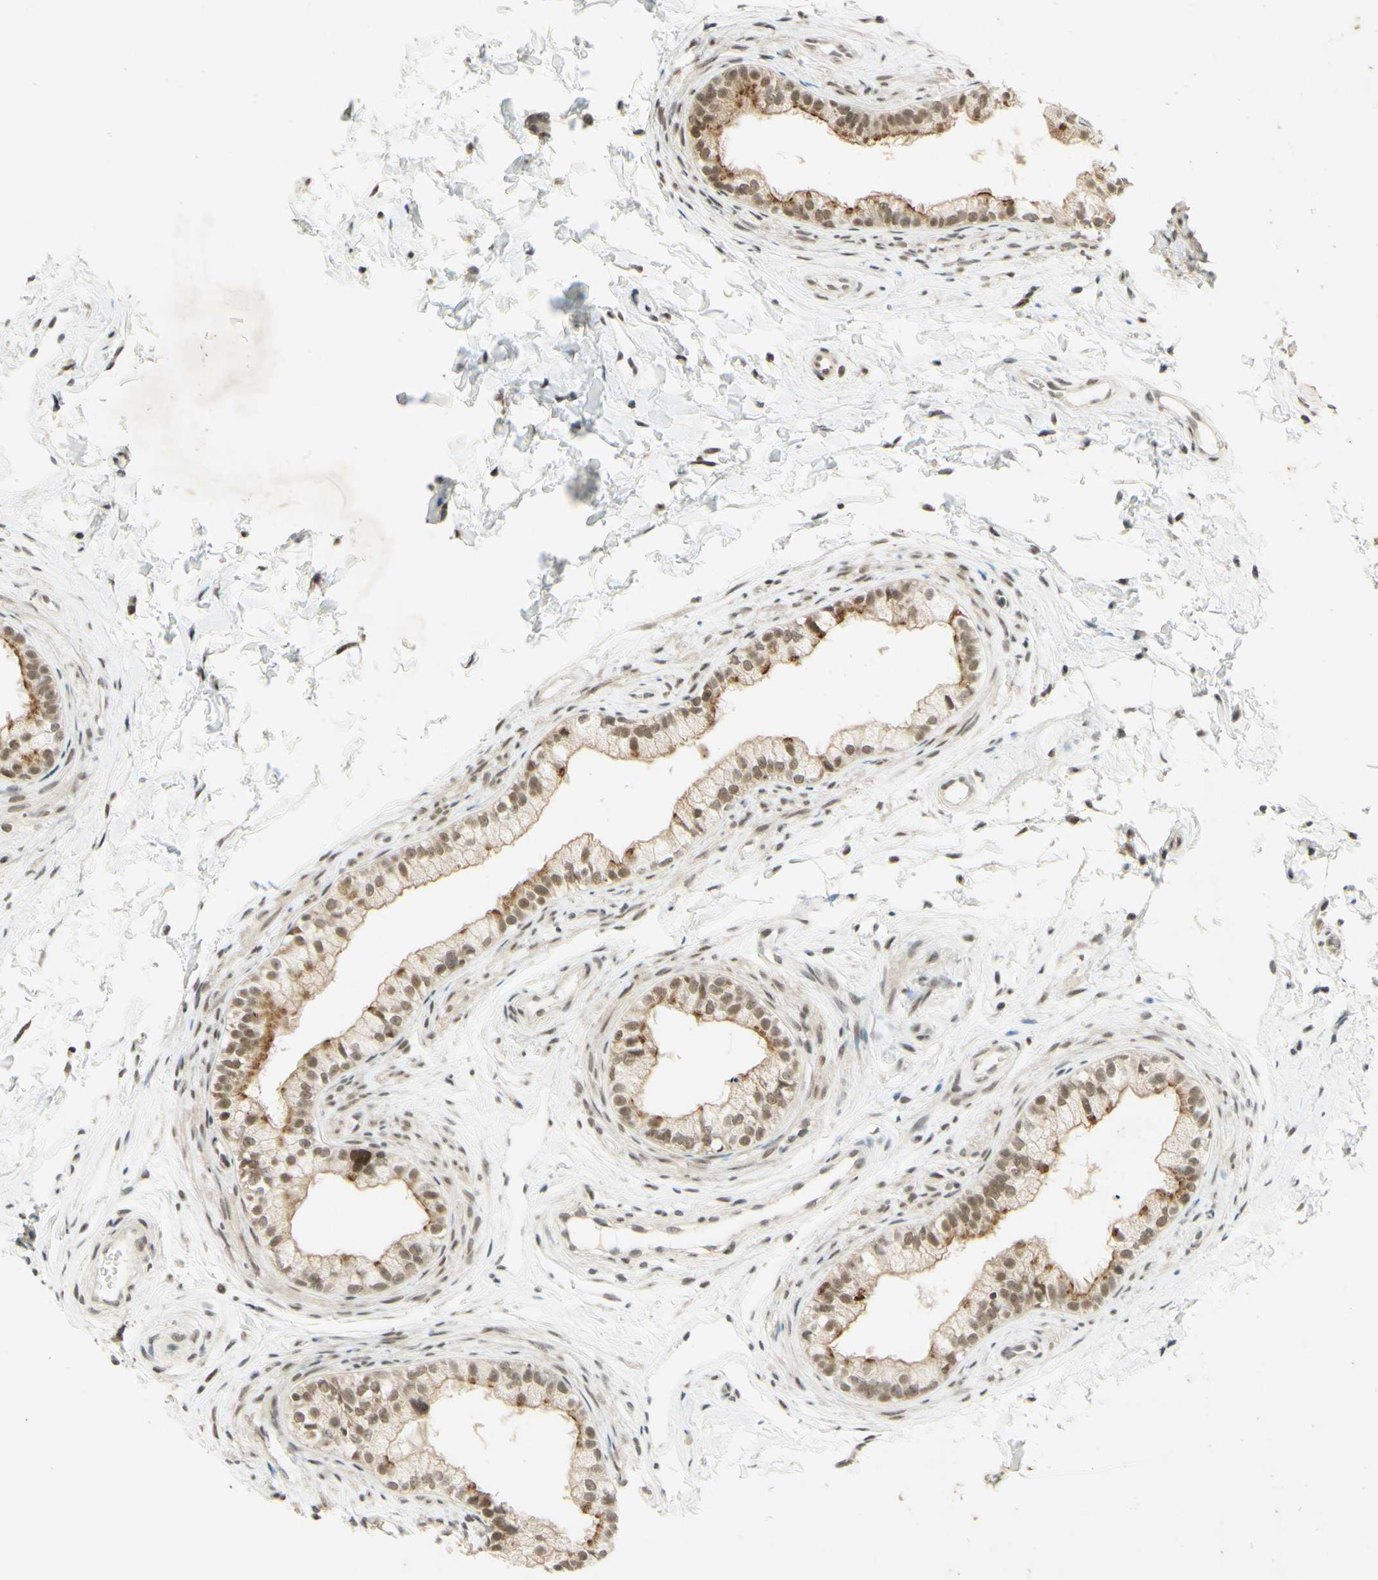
{"staining": {"intensity": "moderate", "quantity": ">75%", "location": "nuclear"}, "tissue": "epididymis", "cell_type": "Glandular cells", "image_type": "normal", "snomed": [{"axis": "morphology", "description": "Normal tissue, NOS"}, {"axis": "topography", "description": "Epididymis"}], "caption": "This histopathology image shows immunohistochemistry (IHC) staining of normal human epididymis, with medium moderate nuclear expression in about >75% of glandular cells.", "gene": "SMARCB1", "patient": {"sex": "male", "age": 56}}